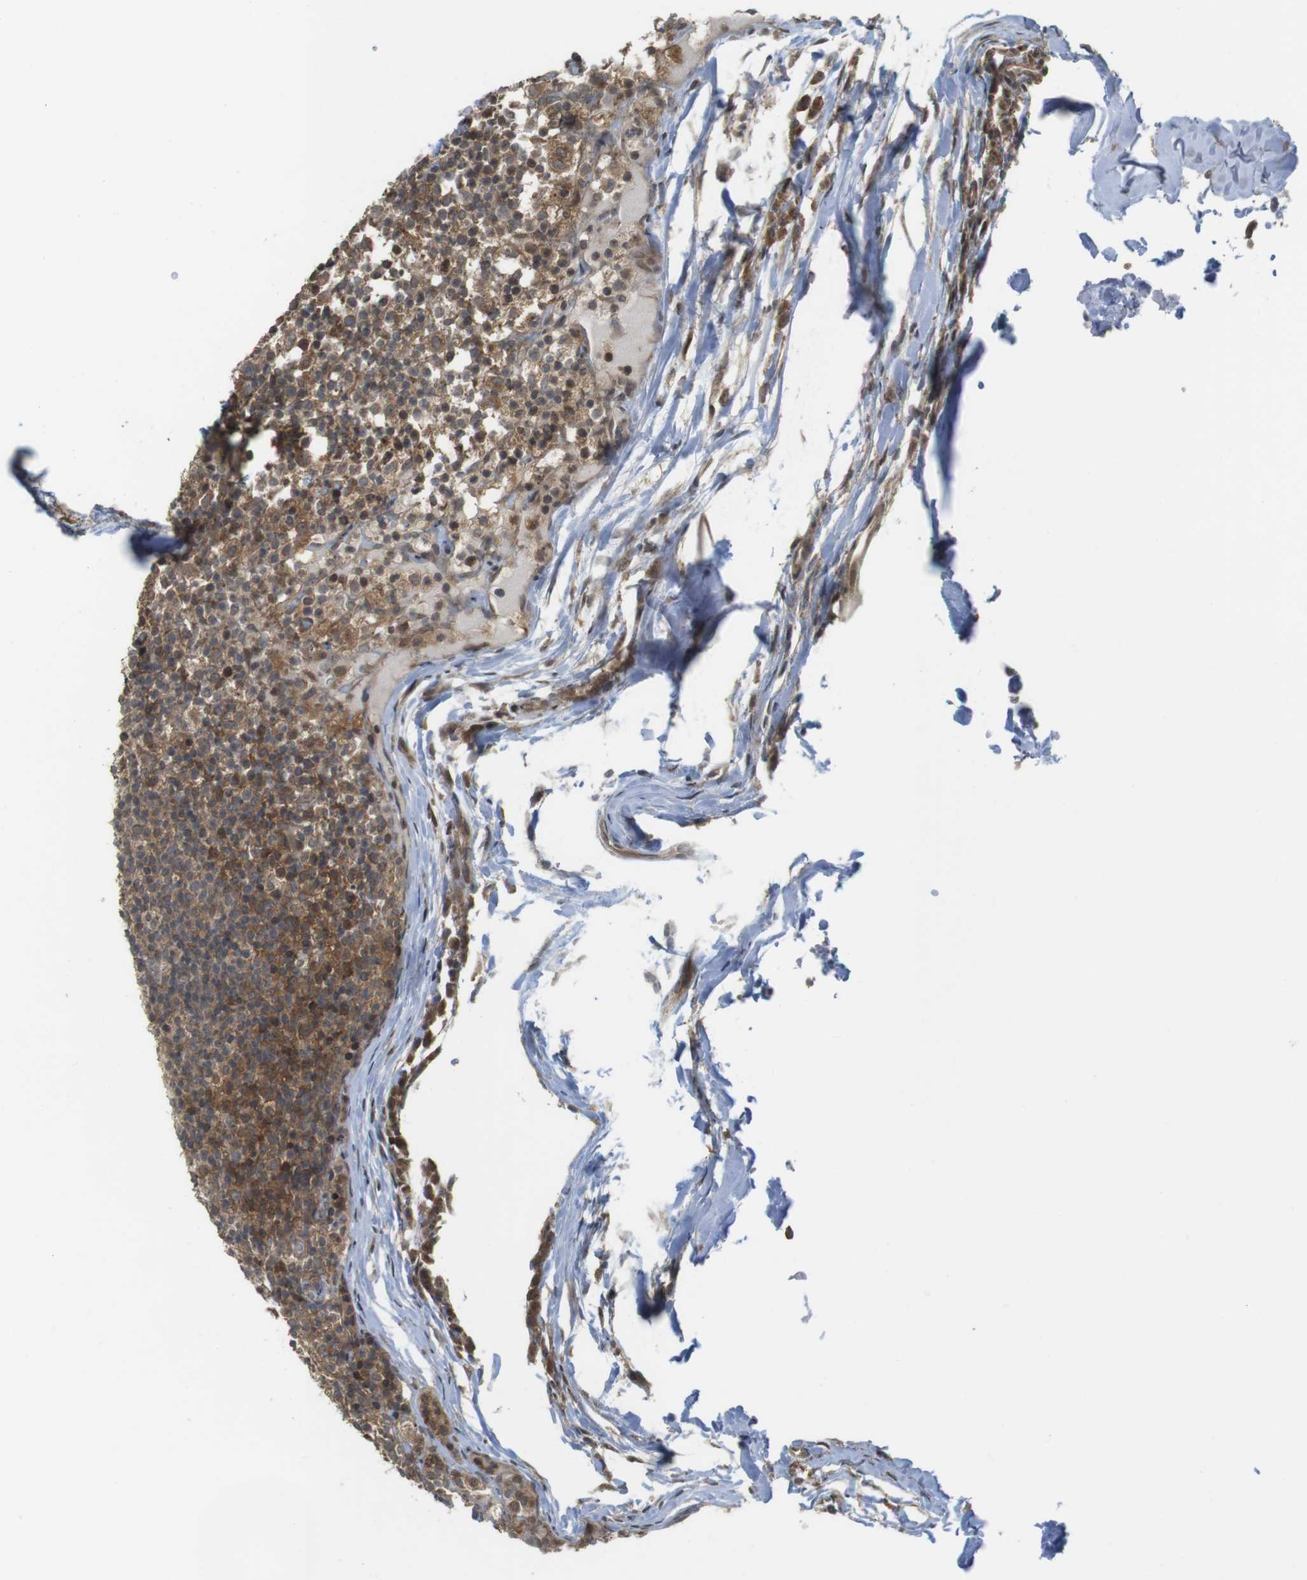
{"staining": {"intensity": "moderate", "quantity": ">75%", "location": "cytoplasmic/membranous,nuclear"}, "tissue": "lymph node", "cell_type": "Germinal center cells", "image_type": "normal", "snomed": [{"axis": "morphology", "description": "Normal tissue, NOS"}, {"axis": "morphology", "description": "Inflammation, NOS"}, {"axis": "topography", "description": "Lymph node"}], "caption": "Brown immunohistochemical staining in benign human lymph node exhibits moderate cytoplasmic/membranous,nuclear positivity in approximately >75% of germinal center cells. Immunohistochemistry (ihc) stains the protein of interest in brown and the nuclei are stained blue.", "gene": "CC2D1A", "patient": {"sex": "male", "age": 55}}